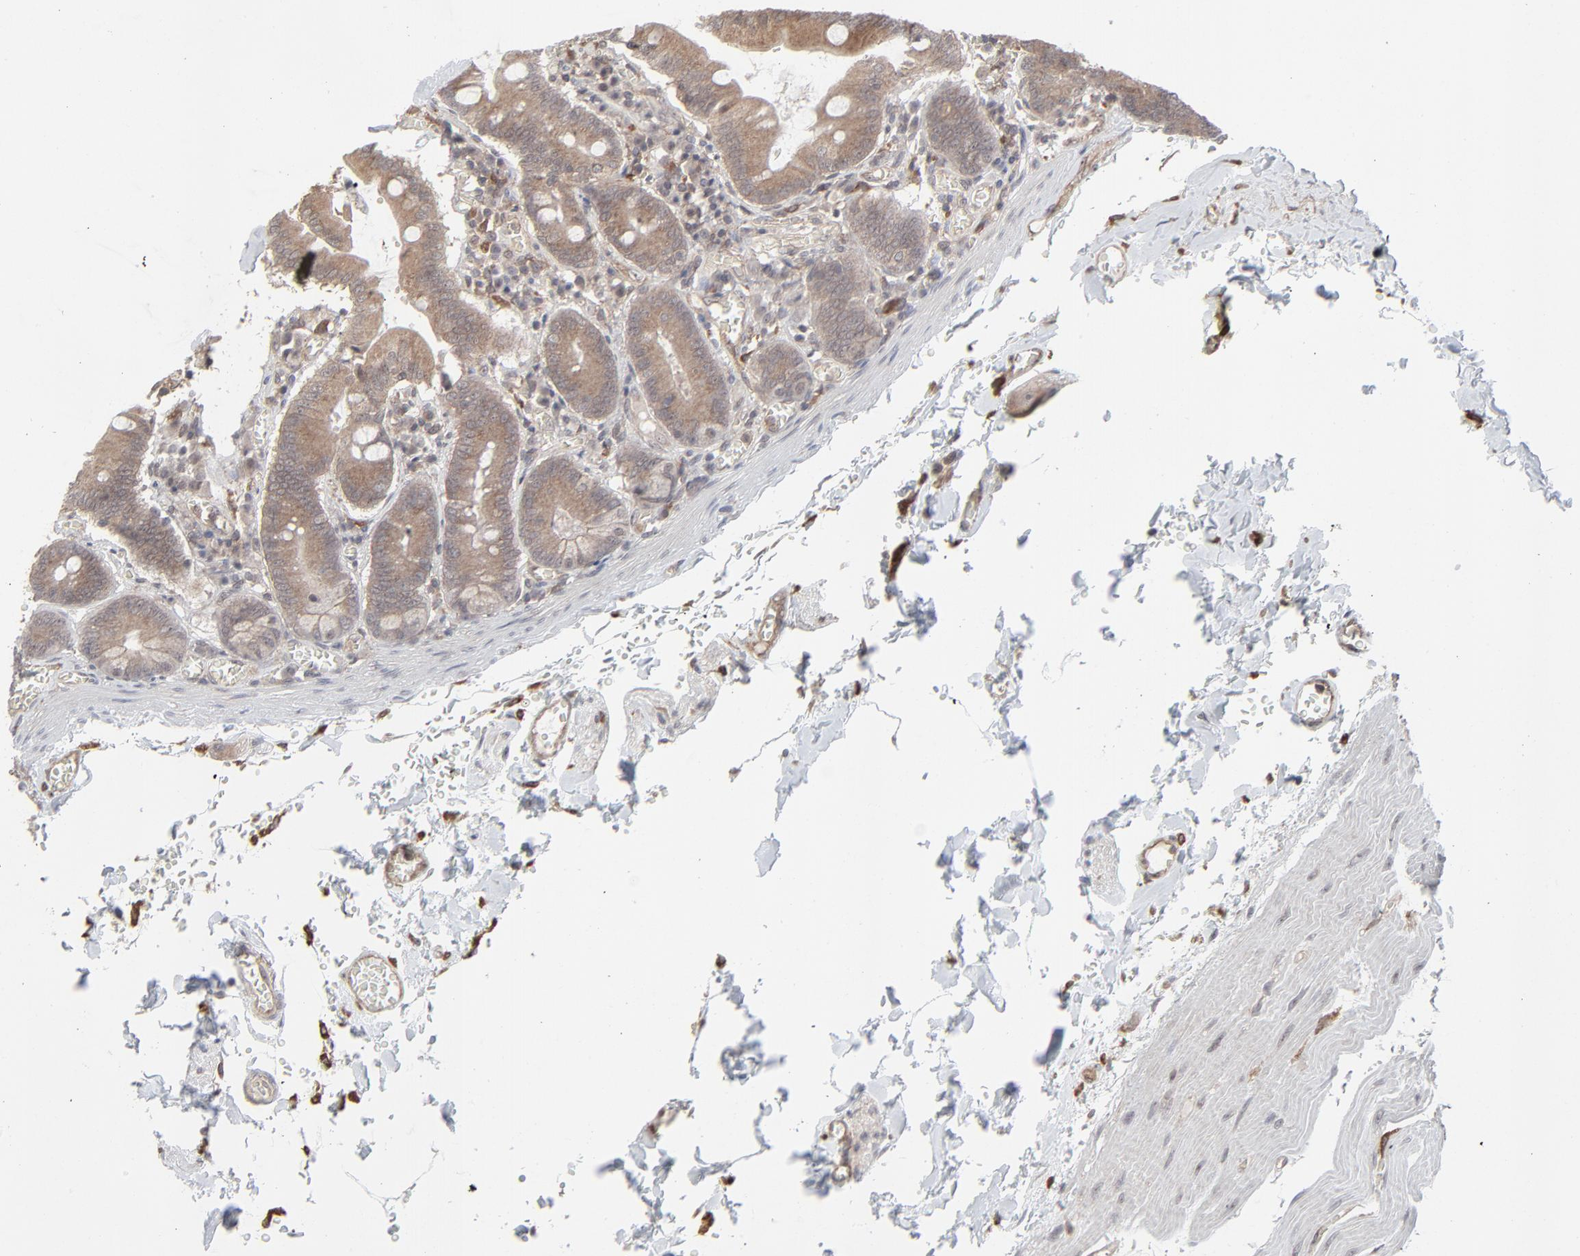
{"staining": {"intensity": "moderate", "quantity": ">75%", "location": "cytoplasmic/membranous"}, "tissue": "small intestine", "cell_type": "Glandular cells", "image_type": "normal", "snomed": [{"axis": "morphology", "description": "Normal tissue, NOS"}, {"axis": "topography", "description": "Small intestine"}], "caption": "DAB immunohistochemical staining of benign small intestine shows moderate cytoplasmic/membranous protein staining in about >75% of glandular cells.", "gene": "RAB5C", "patient": {"sex": "male", "age": 71}}